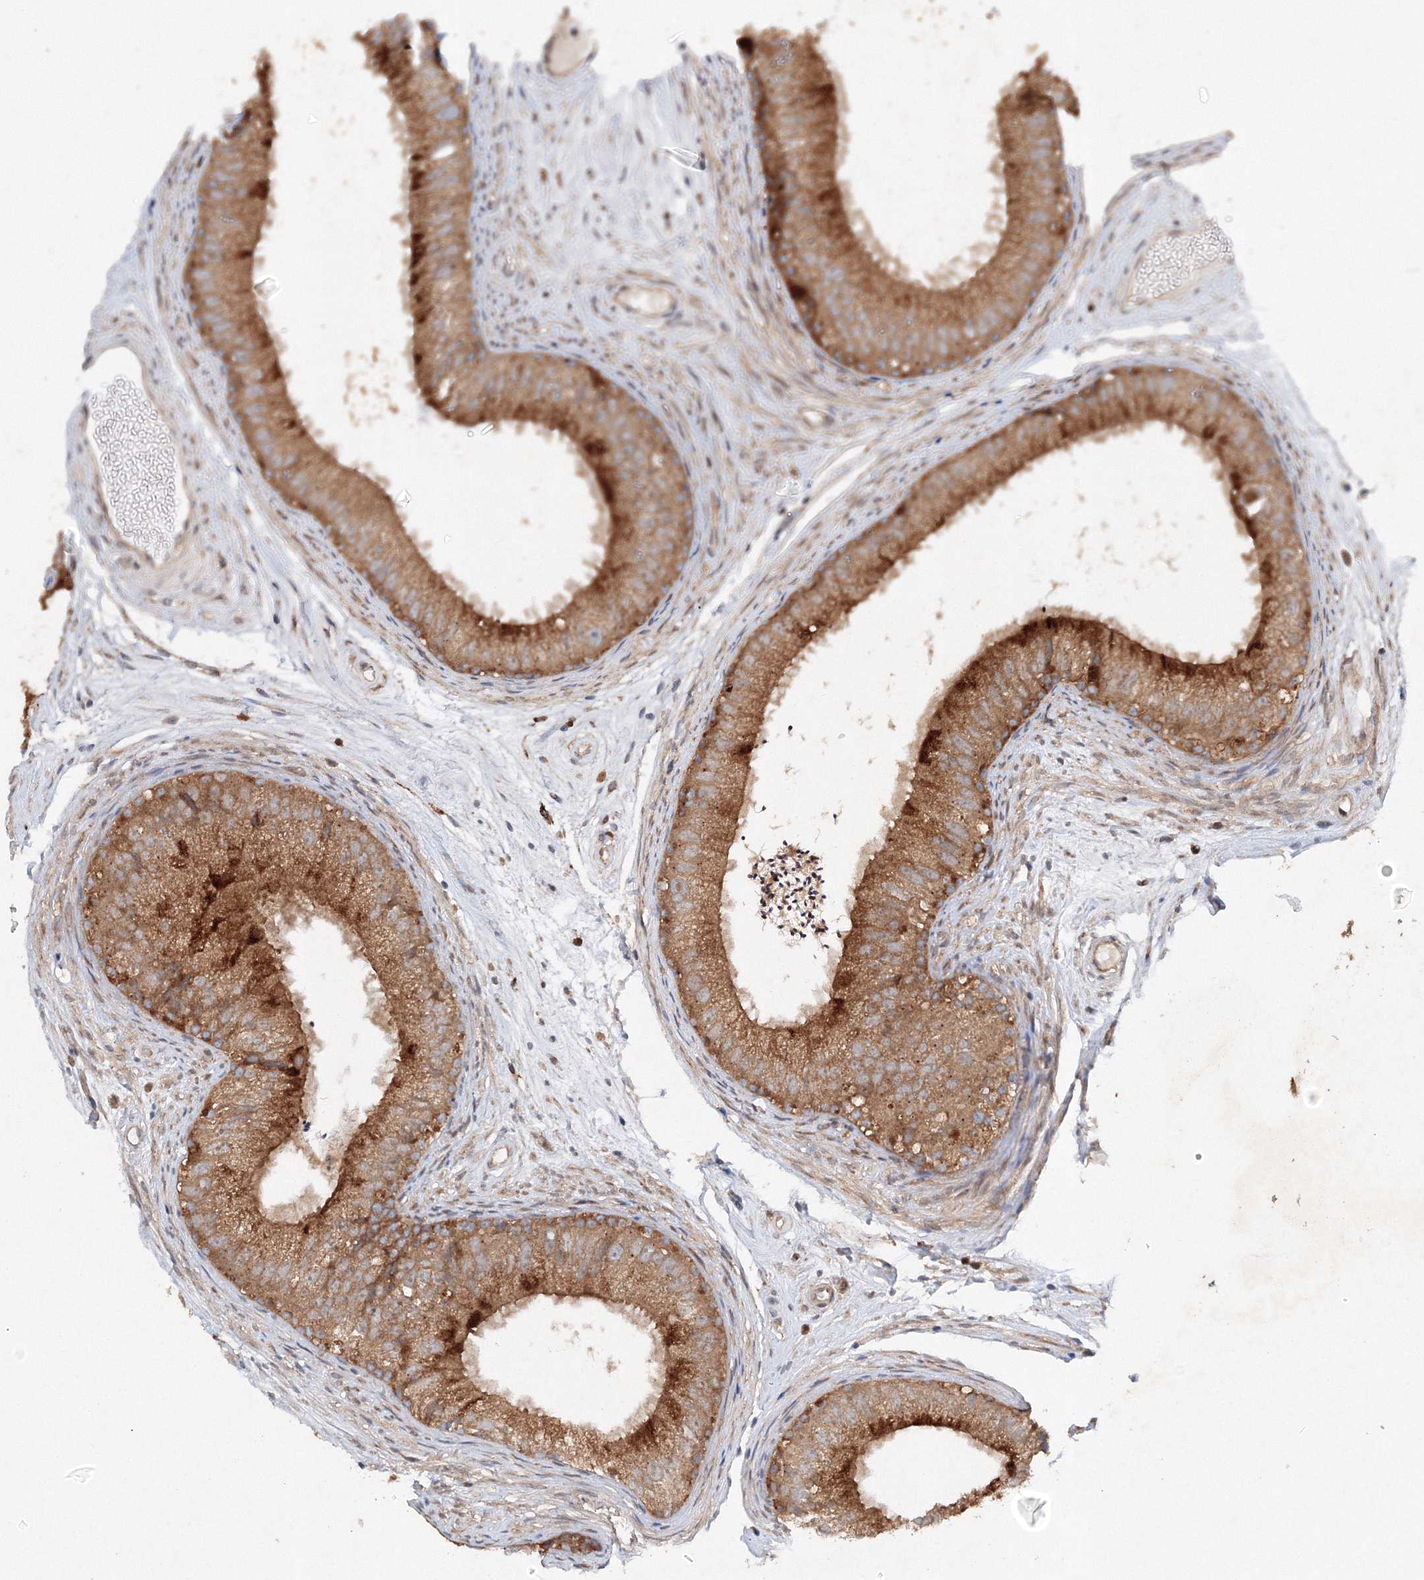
{"staining": {"intensity": "strong", "quantity": ">75%", "location": "cytoplasmic/membranous"}, "tissue": "epididymis", "cell_type": "Glandular cells", "image_type": "normal", "snomed": [{"axis": "morphology", "description": "Normal tissue, NOS"}, {"axis": "topography", "description": "Epididymis"}], "caption": "Glandular cells demonstrate strong cytoplasmic/membranous expression in approximately >75% of cells in benign epididymis.", "gene": "SLC36A1", "patient": {"sex": "male", "age": 77}}